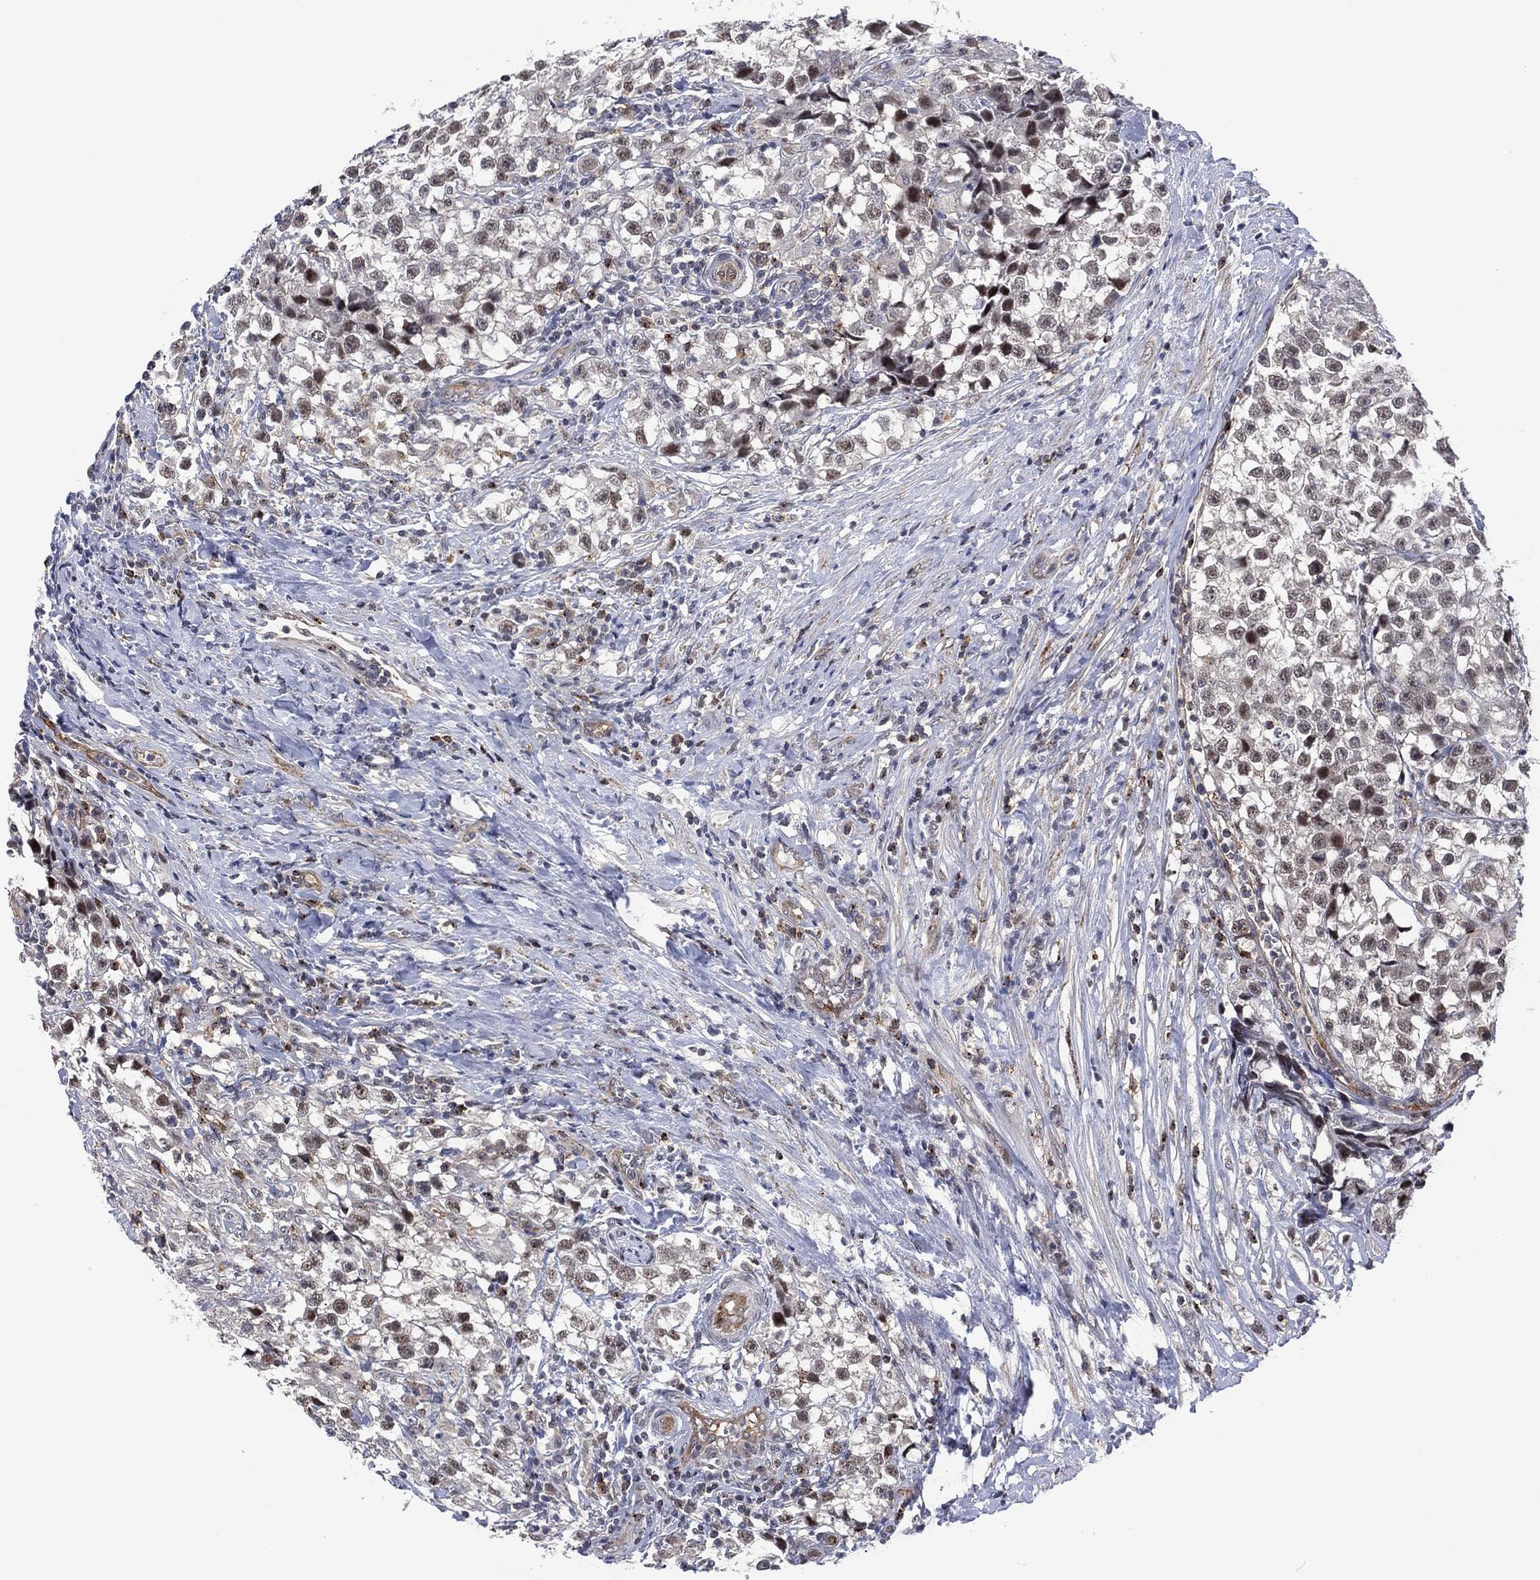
{"staining": {"intensity": "strong", "quantity": "<25%", "location": "cytoplasmic/membranous,nuclear"}, "tissue": "testis cancer", "cell_type": "Tumor cells", "image_type": "cancer", "snomed": [{"axis": "morphology", "description": "Seminoma, NOS"}, {"axis": "topography", "description": "Testis"}], "caption": "Human testis cancer (seminoma) stained with a protein marker reveals strong staining in tumor cells.", "gene": "DPP4", "patient": {"sex": "male", "age": 46}}